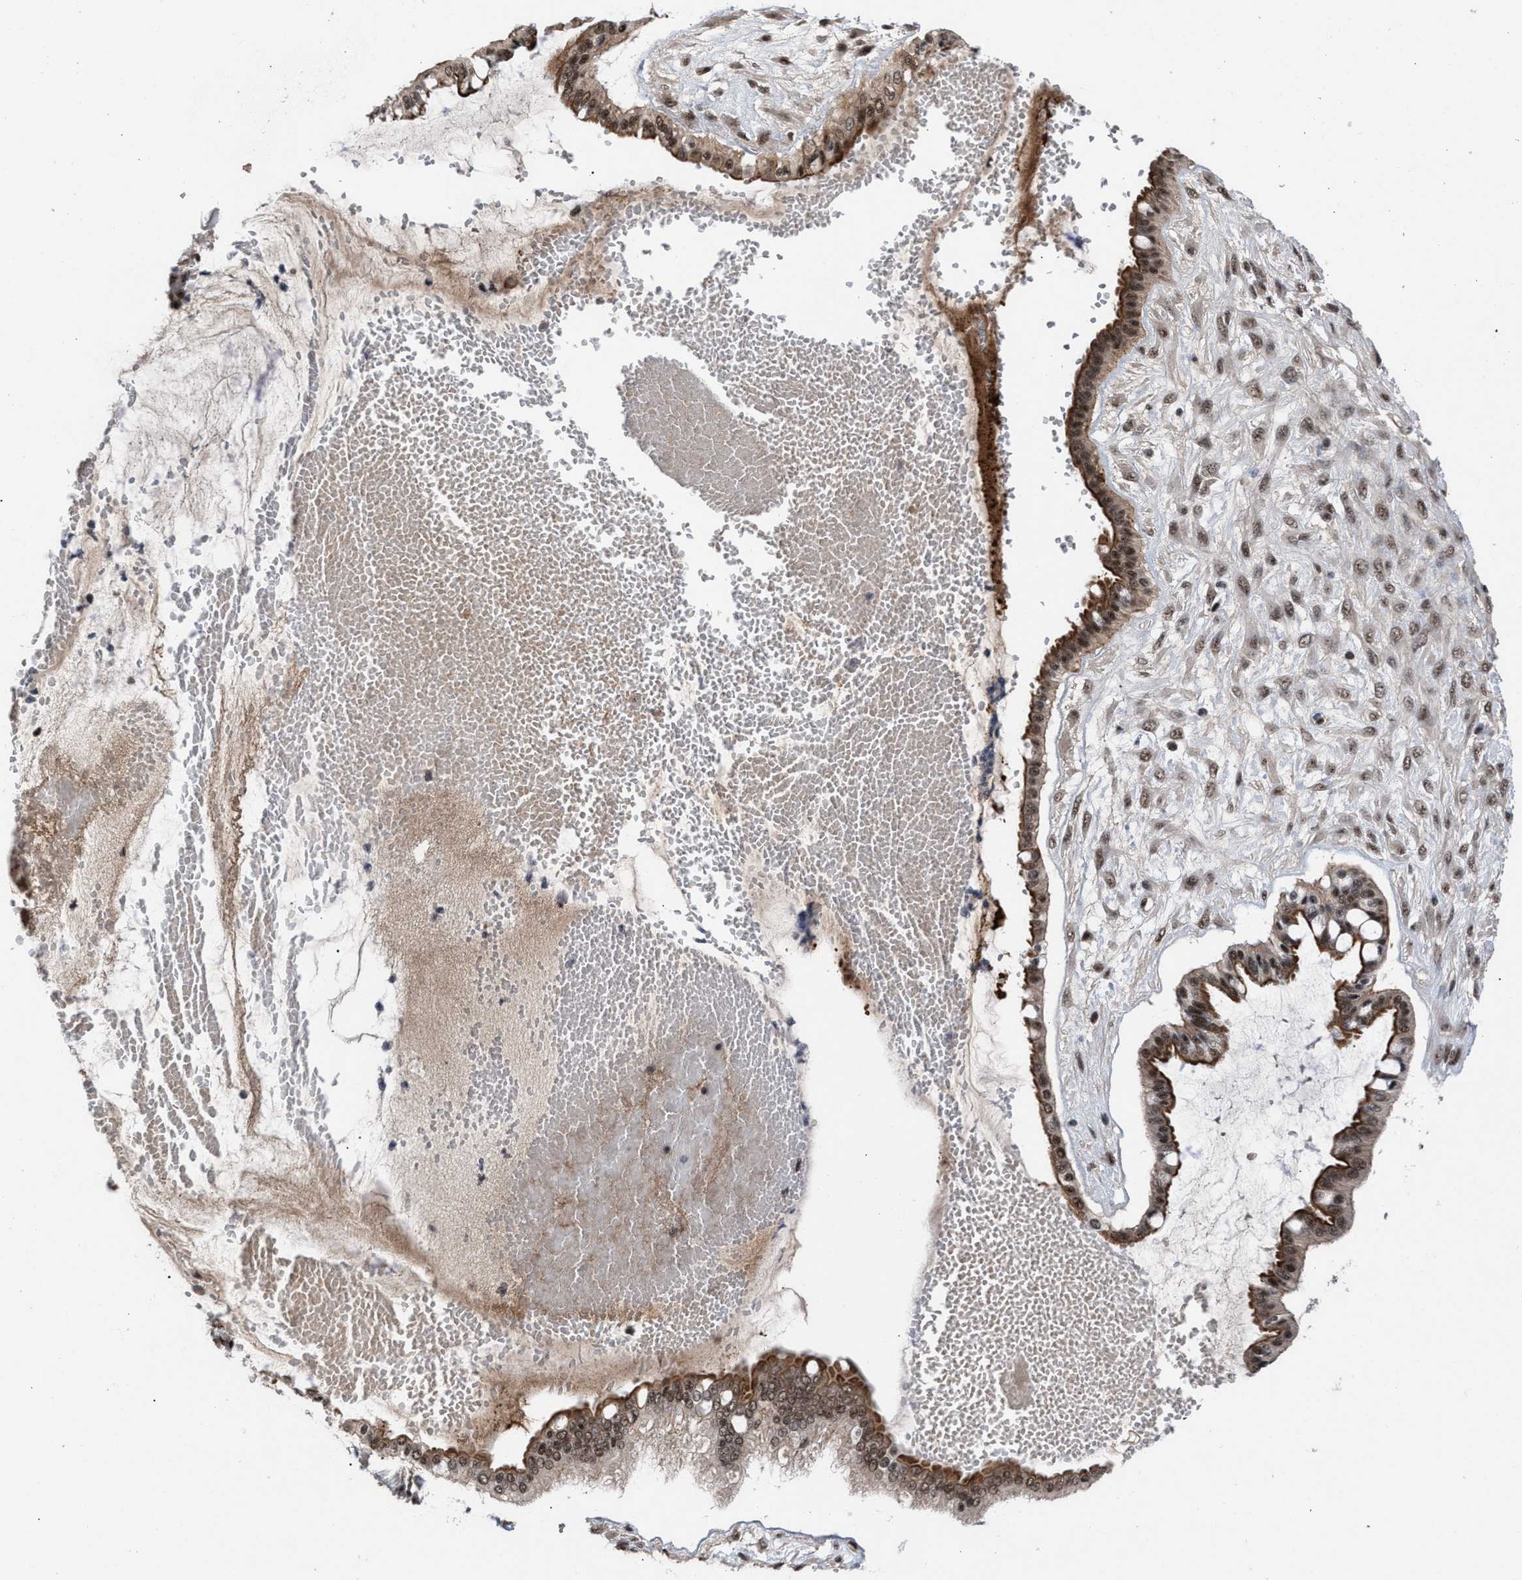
{"staining": {"intensity": "strong", "quantity": ">75%", "location": "cytoplasmic/membranous,nuclear"}, "tissue": "ovarian cancer", "cell_type": "Tumor cells", "image_type": "cancer", "snomed": [{"axis": "morphology", "description": "Cystadenocarcinoma, mucinous, NOS"}, {"axis": "topography", "description": "Ovary"}], "caption": "IHC (DAB) staining of human mucinous cystadenocarcinoma (ovarian) shows strong cytoplasmic/membranous and nuclear protein staining in about >75% of tumor cells.", "gene": "EIF4A3", "patient": {"sex": "female", "age": 73}}